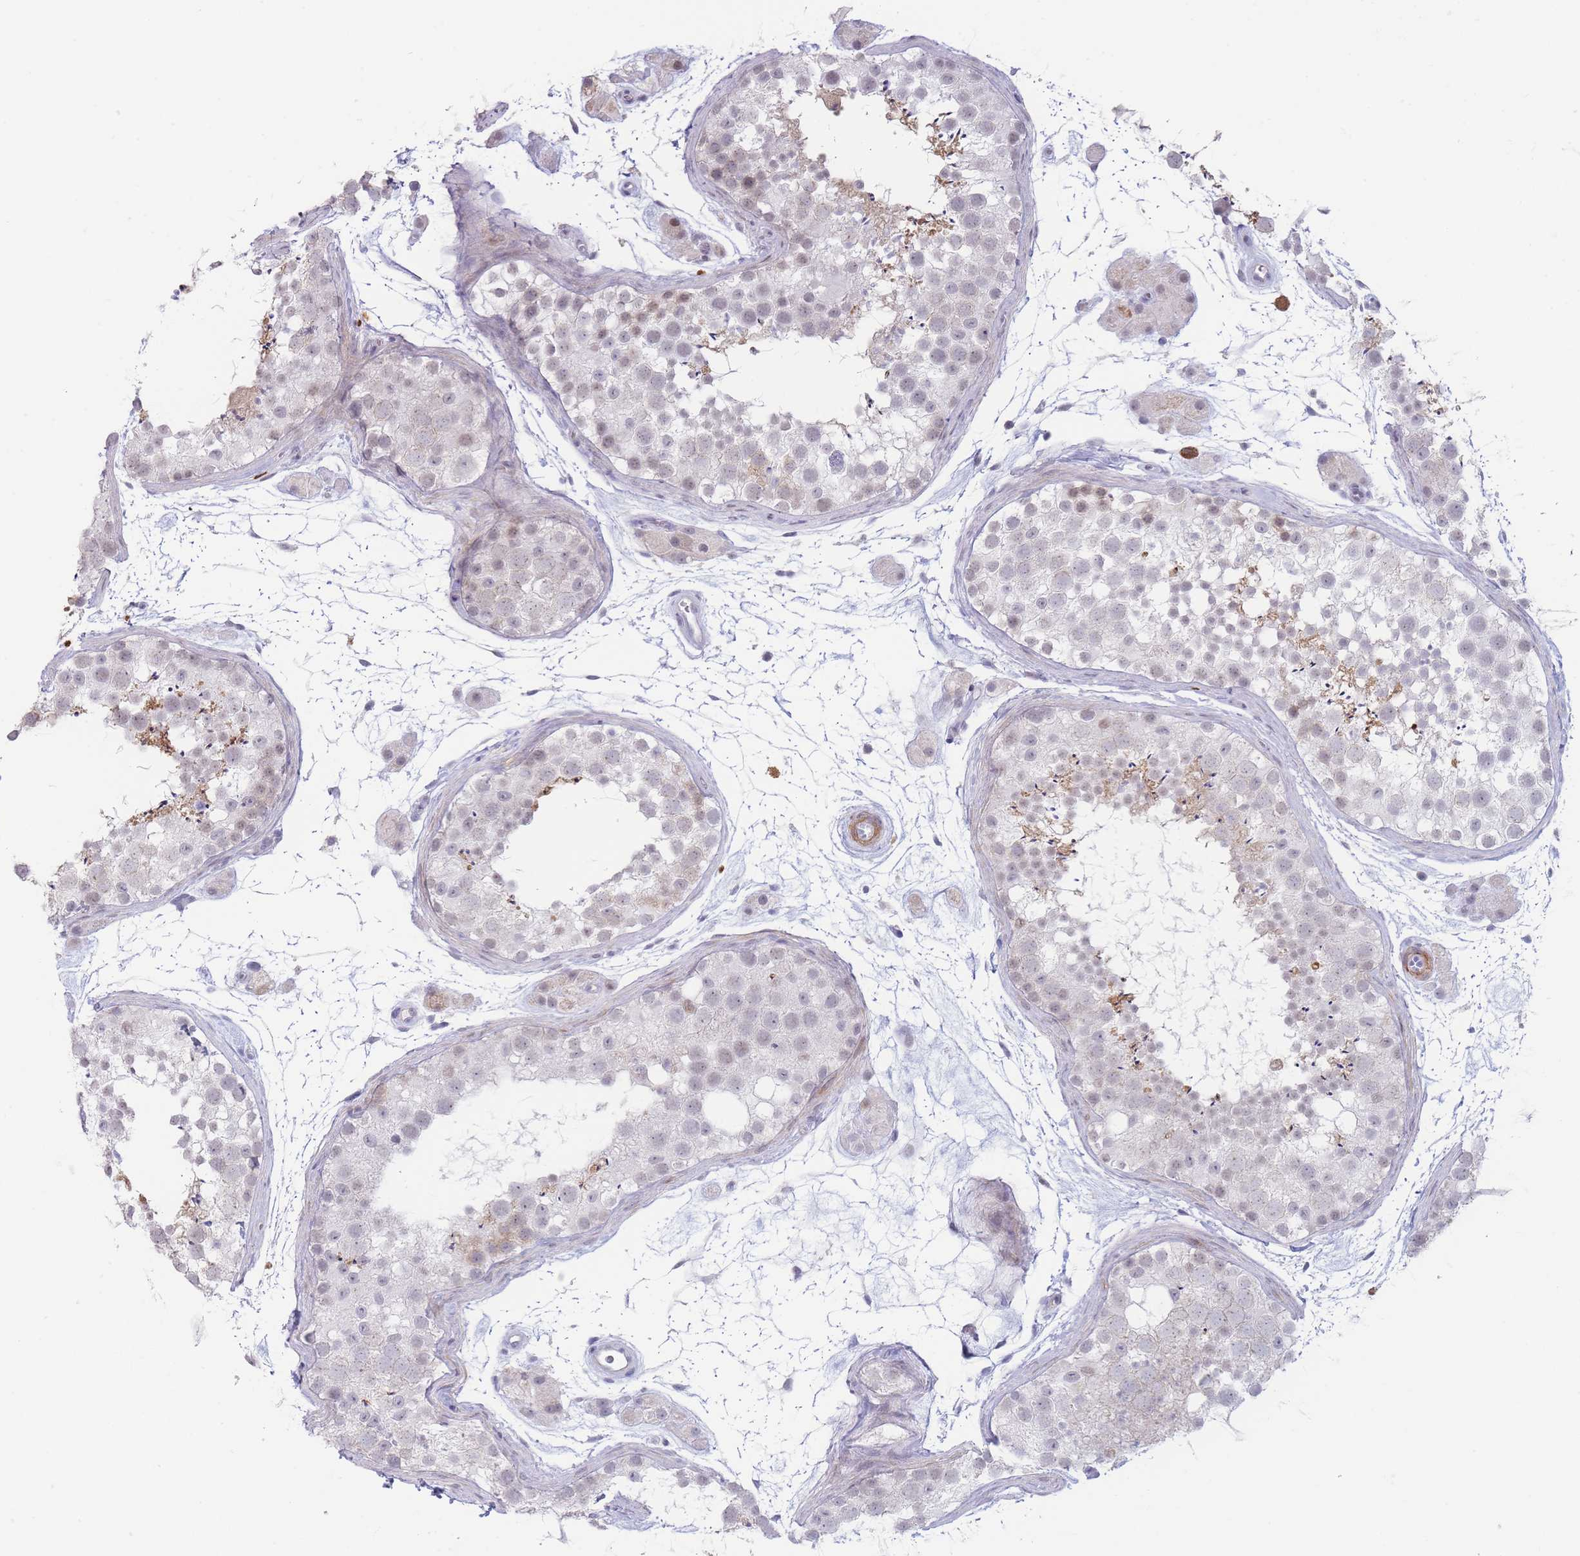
{"staining": {"intensity": "weak", "quantity": "<25%", "location": "cytoplasmic/membranous,nuclear"}, "tissue": "testis", "cell_type": "Cells in seminiferous ducts", "image_type": "normal", "snomed": [{"axis": "morphology", "description": "Normal tissue, NOS"}, {"axis": "topography", "description": "Testis"}], "caption": "A photomicrograph of human testis is negative for staining in cells in seminiferous ducts. (Stains: DAB (3,3'-diaminobenzidine) IHC with hematoxylin counter stain, Microscopy: brightfield microscopy at high magnification).", "gene": "ASAP3", "patient": {"sex": "male", "age": 41}}